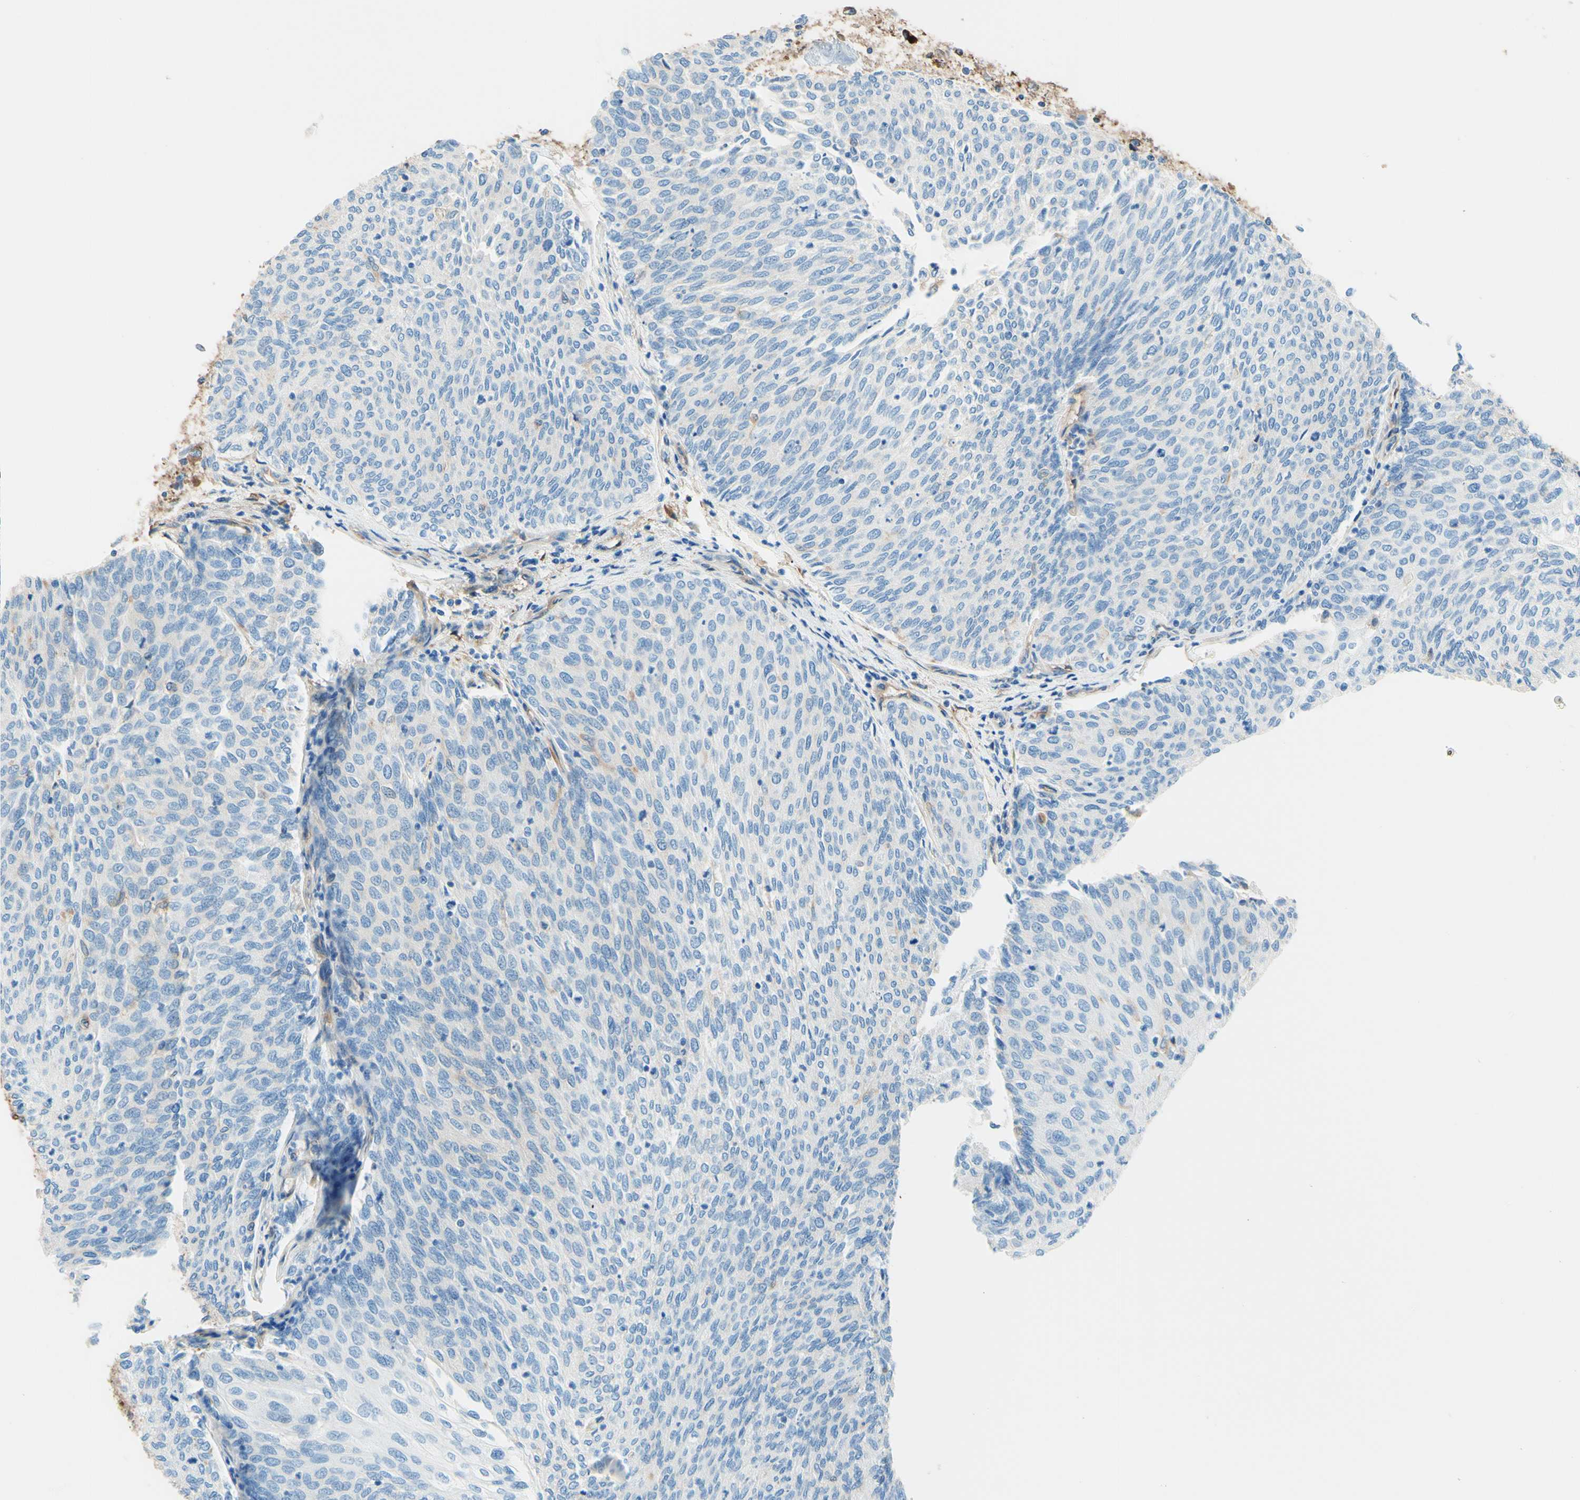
{"staining": {"intensity": "negative", "quantity": "none", "location": "none"}, "tissue": "urothelial cancer", "cell_type": "Tumor cells", "image_type": "cancer", "snomed": [{"axis": "morphology", "description": "Urothelial carcinoma, Low grade"}, {"axis": "topography", "description": "Urinary bladder"}], "caption": "Tumor cells are negative for protein expression in human low-grade urothelial carcinoma.", "gene": "DPYSL3", "patient": {"sex": "female", "age": 79}}